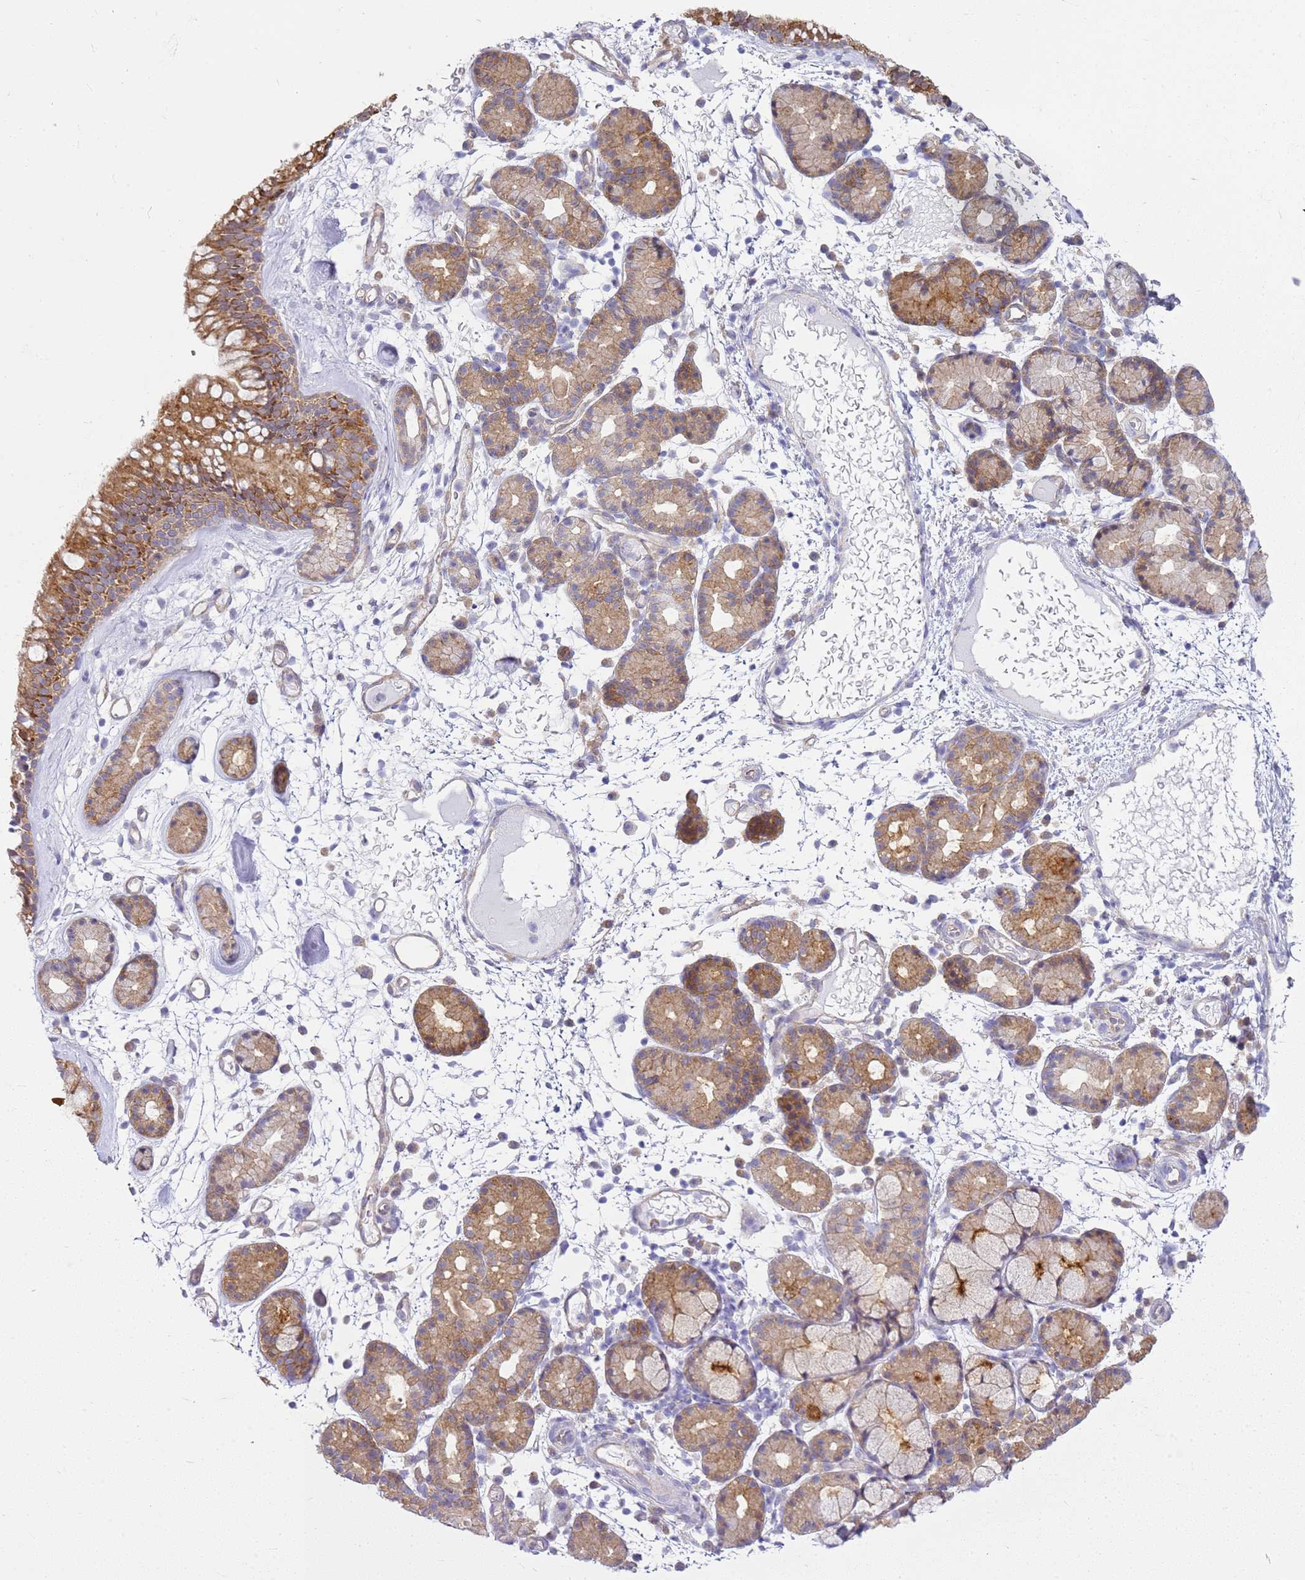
{"staining": {"intensity": "moderate", "quantity": ">75%", "location": "cytoplasmic/membranous"}, "tissue": "nasopharynx", "cell_type": "Respiratory epithelial cells", "image_type": "normal", "snomed": [{"axis": "morphology", "description": "Normal tissue, NOS"}, {"axis": "topography", "description": "Nasopharynx"}], "caption": "Immunohistochemistry (IHC) of unremarkable nasopharynx demonstrates medium levels of moderate cytoplasmic/membranous staining in about >75% of respiratory epithelial cells. (DAB (3,3'-diaminobenzidine) IHC with brightfield microscopy, high magnification).", "gene": "YWHAE", "patient": {"sex": "female", "age": 81}}